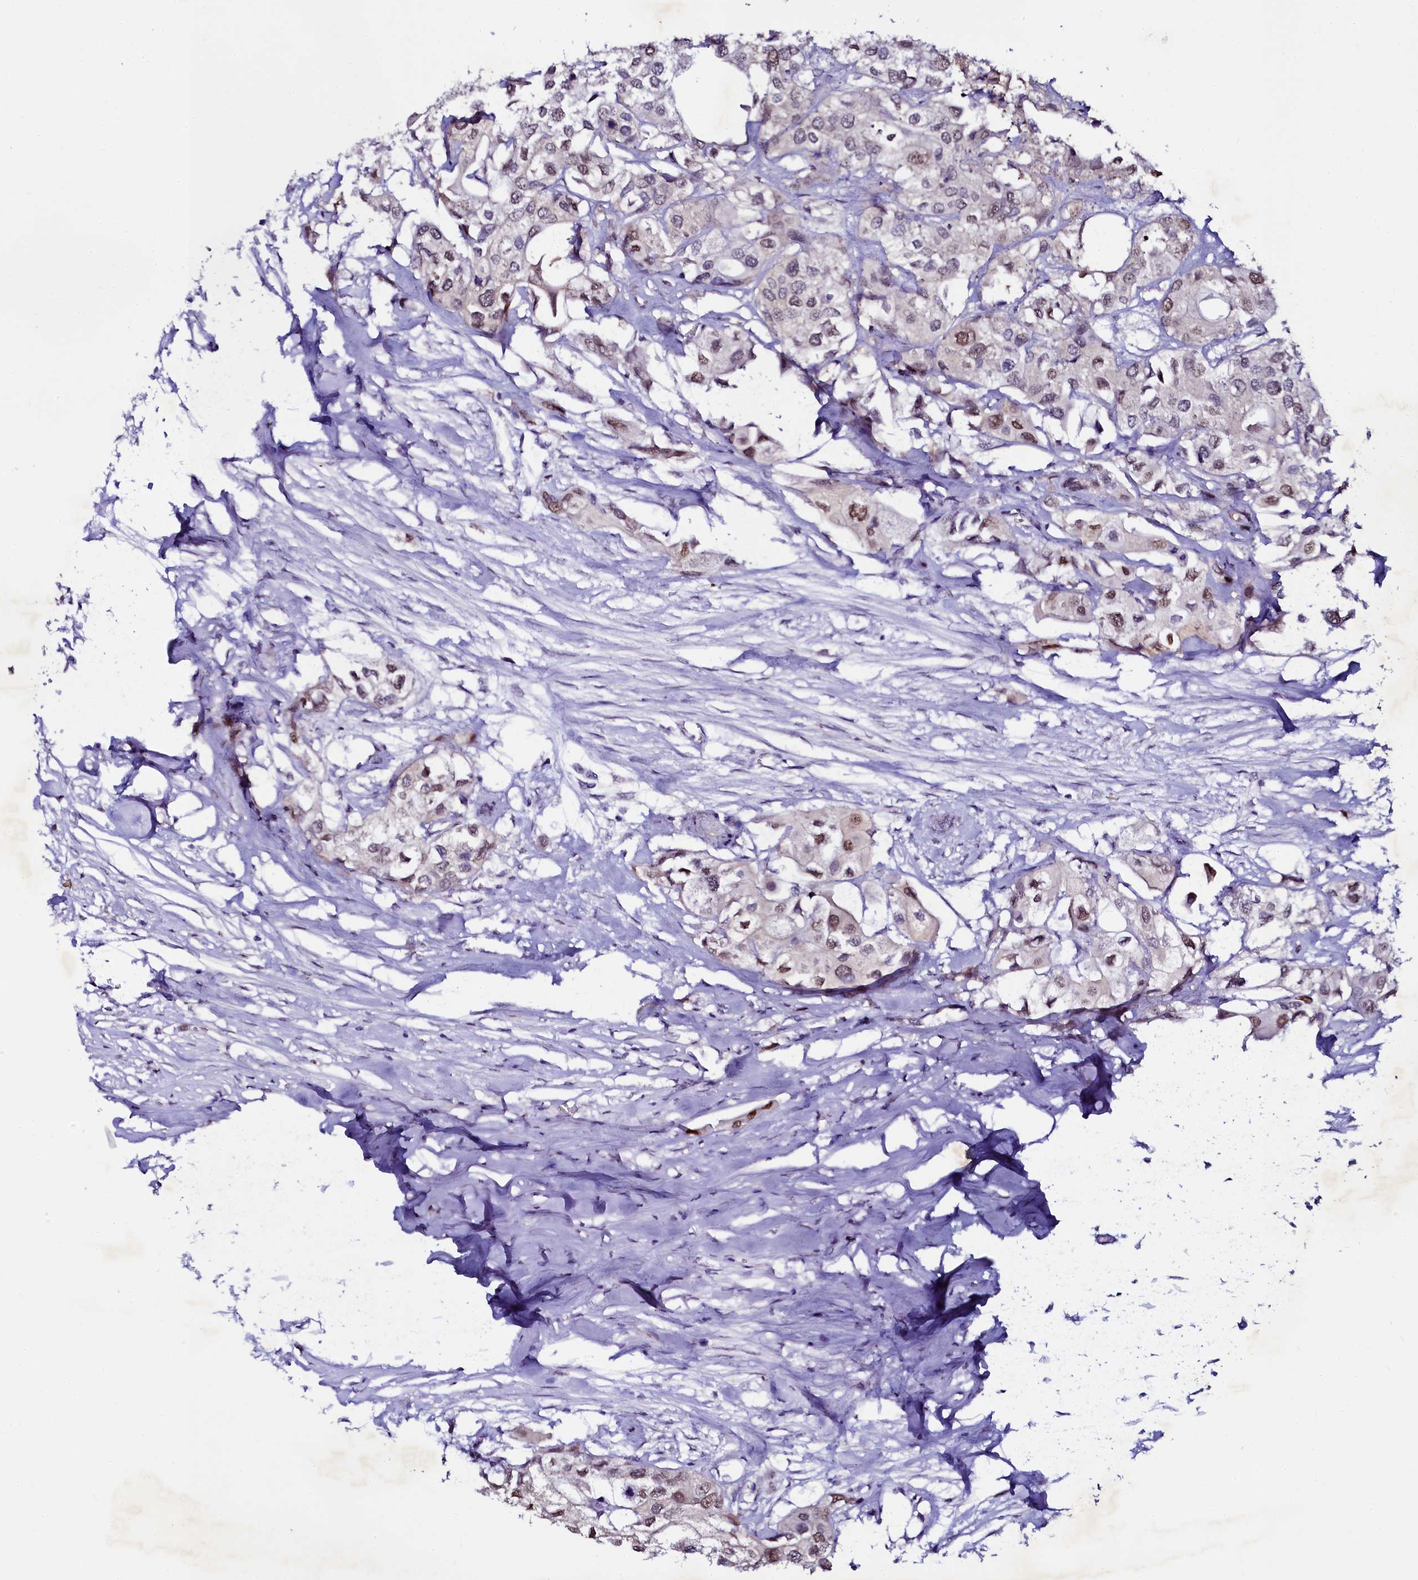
{"staining": {"intensity": "weak", "quantity": "25%-75%", "location": "nuclear"}, "tissue": "urothelial cancer", "cell_type": "Tumor cells", "image_type": "cancer", "snomed": [{"axis": "morphology", "description": "Urothelial carcinoma, High grade"}, {"axis": "topography", "description": "Urinary bladder"}], "caption": "Weak nuclear protein staining is seen in about 25%-75% of tumor cells in urothelial carcinoma (high-grade).", "gene": "SORD", "patient": {"sex": "male", "age": 64}}